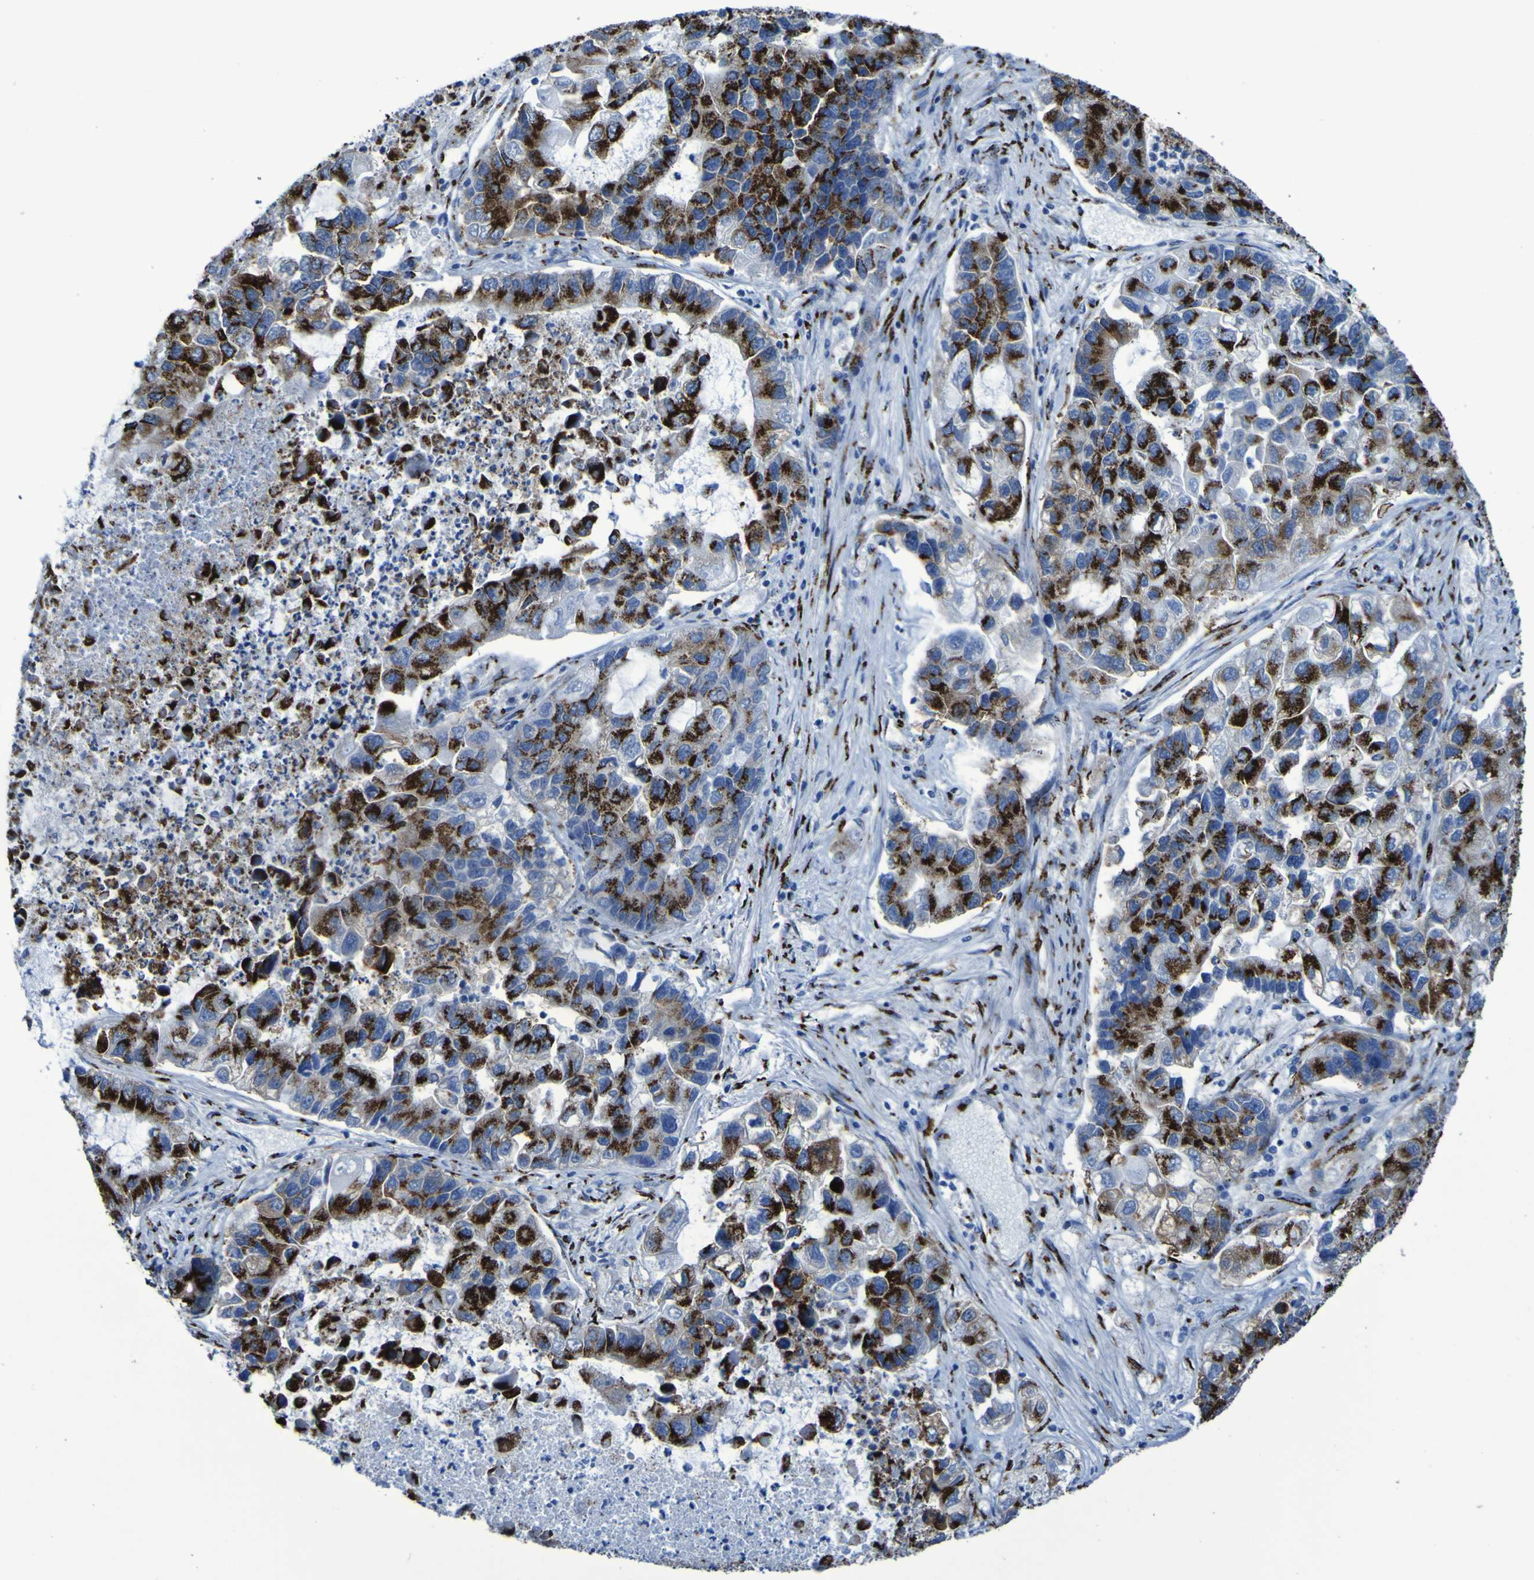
{"staining": {"intensity": "strong", "quantity": ">75%", "location": "cytoplasmic/membranous"}, "tissue": "lung cancer", "cell_type": "Tumor cells", "image_type": "cancer", "snomed": [{"axis": "morphology", "description": "Adenocarcinoma, NOS"}, {"axis": "topography", "description": "Lung"}], "caption": "Lung cancer stained with a protein marker shows strong staining in tumor cells.", "gene": "GOLM1", "patient": {"sex": "female", "age": 51}}